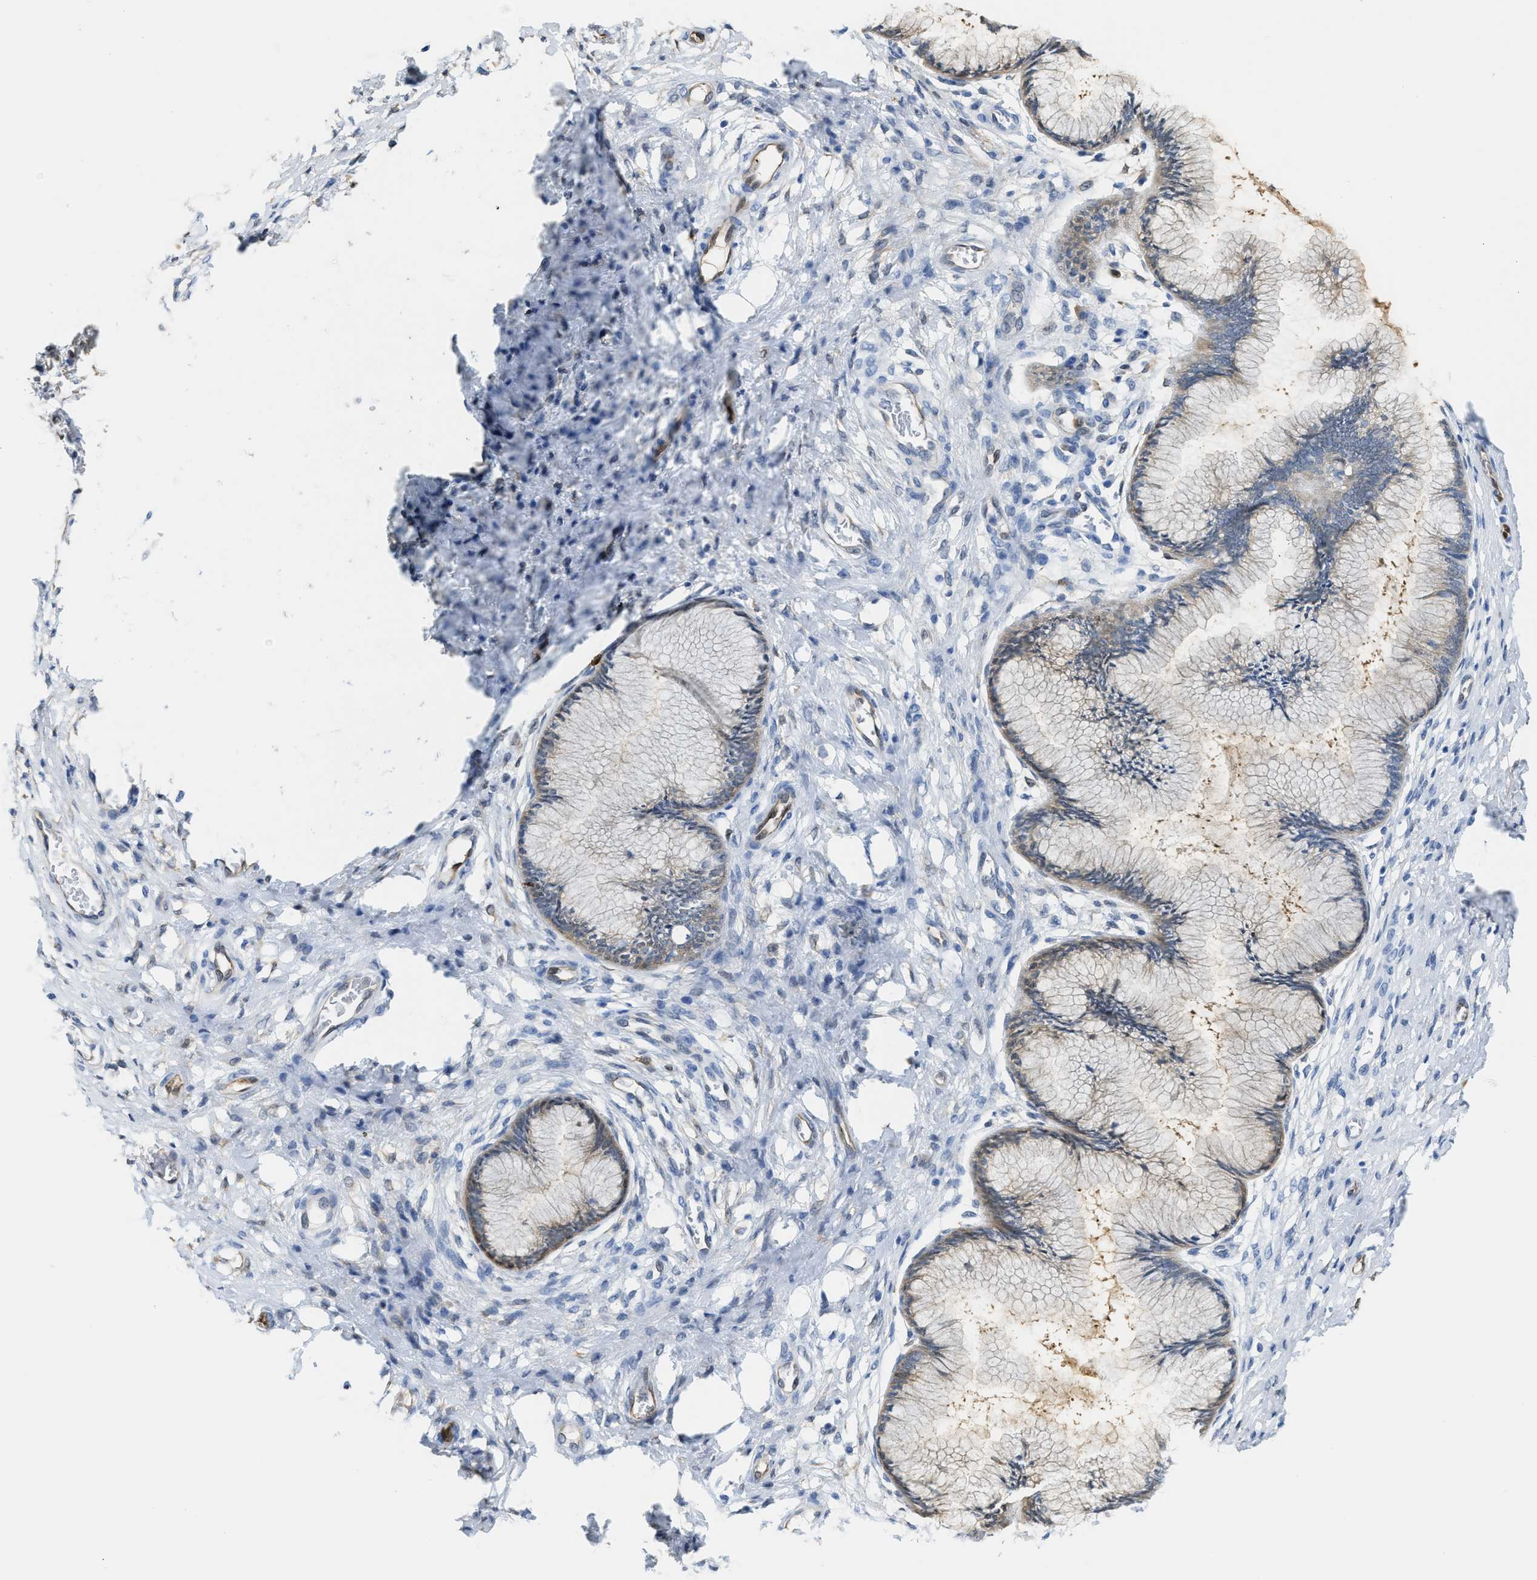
{"staining": {"intensity": "moderate", "quantity": "<25%", "location": "cytoplasmic/membranous"}, "tissue": "cervix", "cell_type": "Glandular cells", "image_type": "normal", "snomed": [{"axis": "morphology", "description": "Normal tissue, NOS"}, {"axis": "topography", "description": "Cervix"}], "caption": "Protein expression analysis of normal cervix reveals moderate cytoplasmic/membranous expression in approximately <25% of glandular cells.", "gene": "ASS1", "patient": {"sex": "female", "age": 55}}